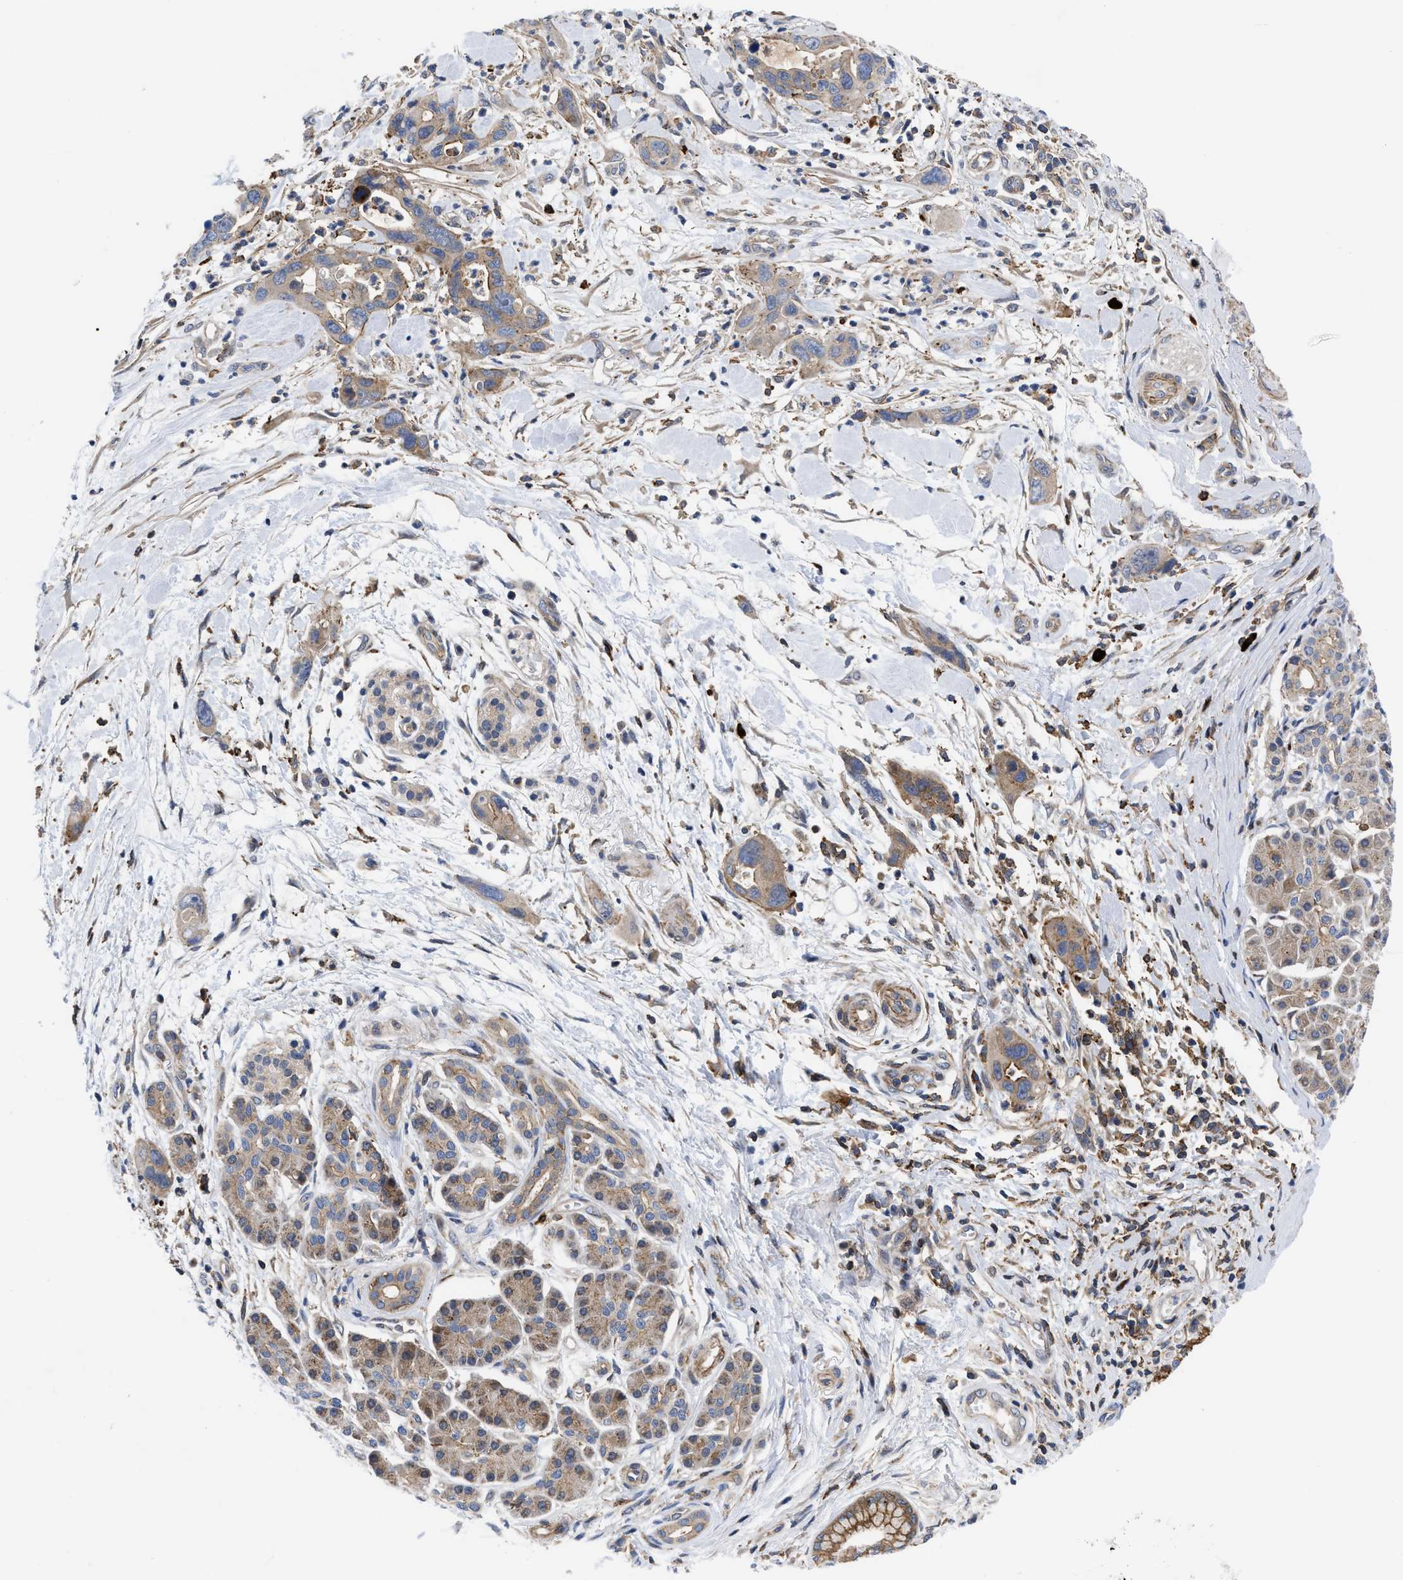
{"staining": {"intensity": "moderate", "quantity": ">75%", "location": "cytoplasmic/membranous"}, "tissue": "pancreatic cancer", "cell_type": "Tumor cells", "image_type": "cancer", "snomed": [{"axis": "morphology", "description": "Adenocarcinoma, NOS"}, {"axis": "topography", "description": "Pancreas"}], "caption": "This photomicrograph reveals immunohistochemistry (IHC) staining of human pancreatic cancer (adenocarcinoma), with medium moderate cytoplasmic/membranous expression in approximately >75% of tumor cells.", "gene": "SPAST", "patient": {"sex": "female", "age": 70}}